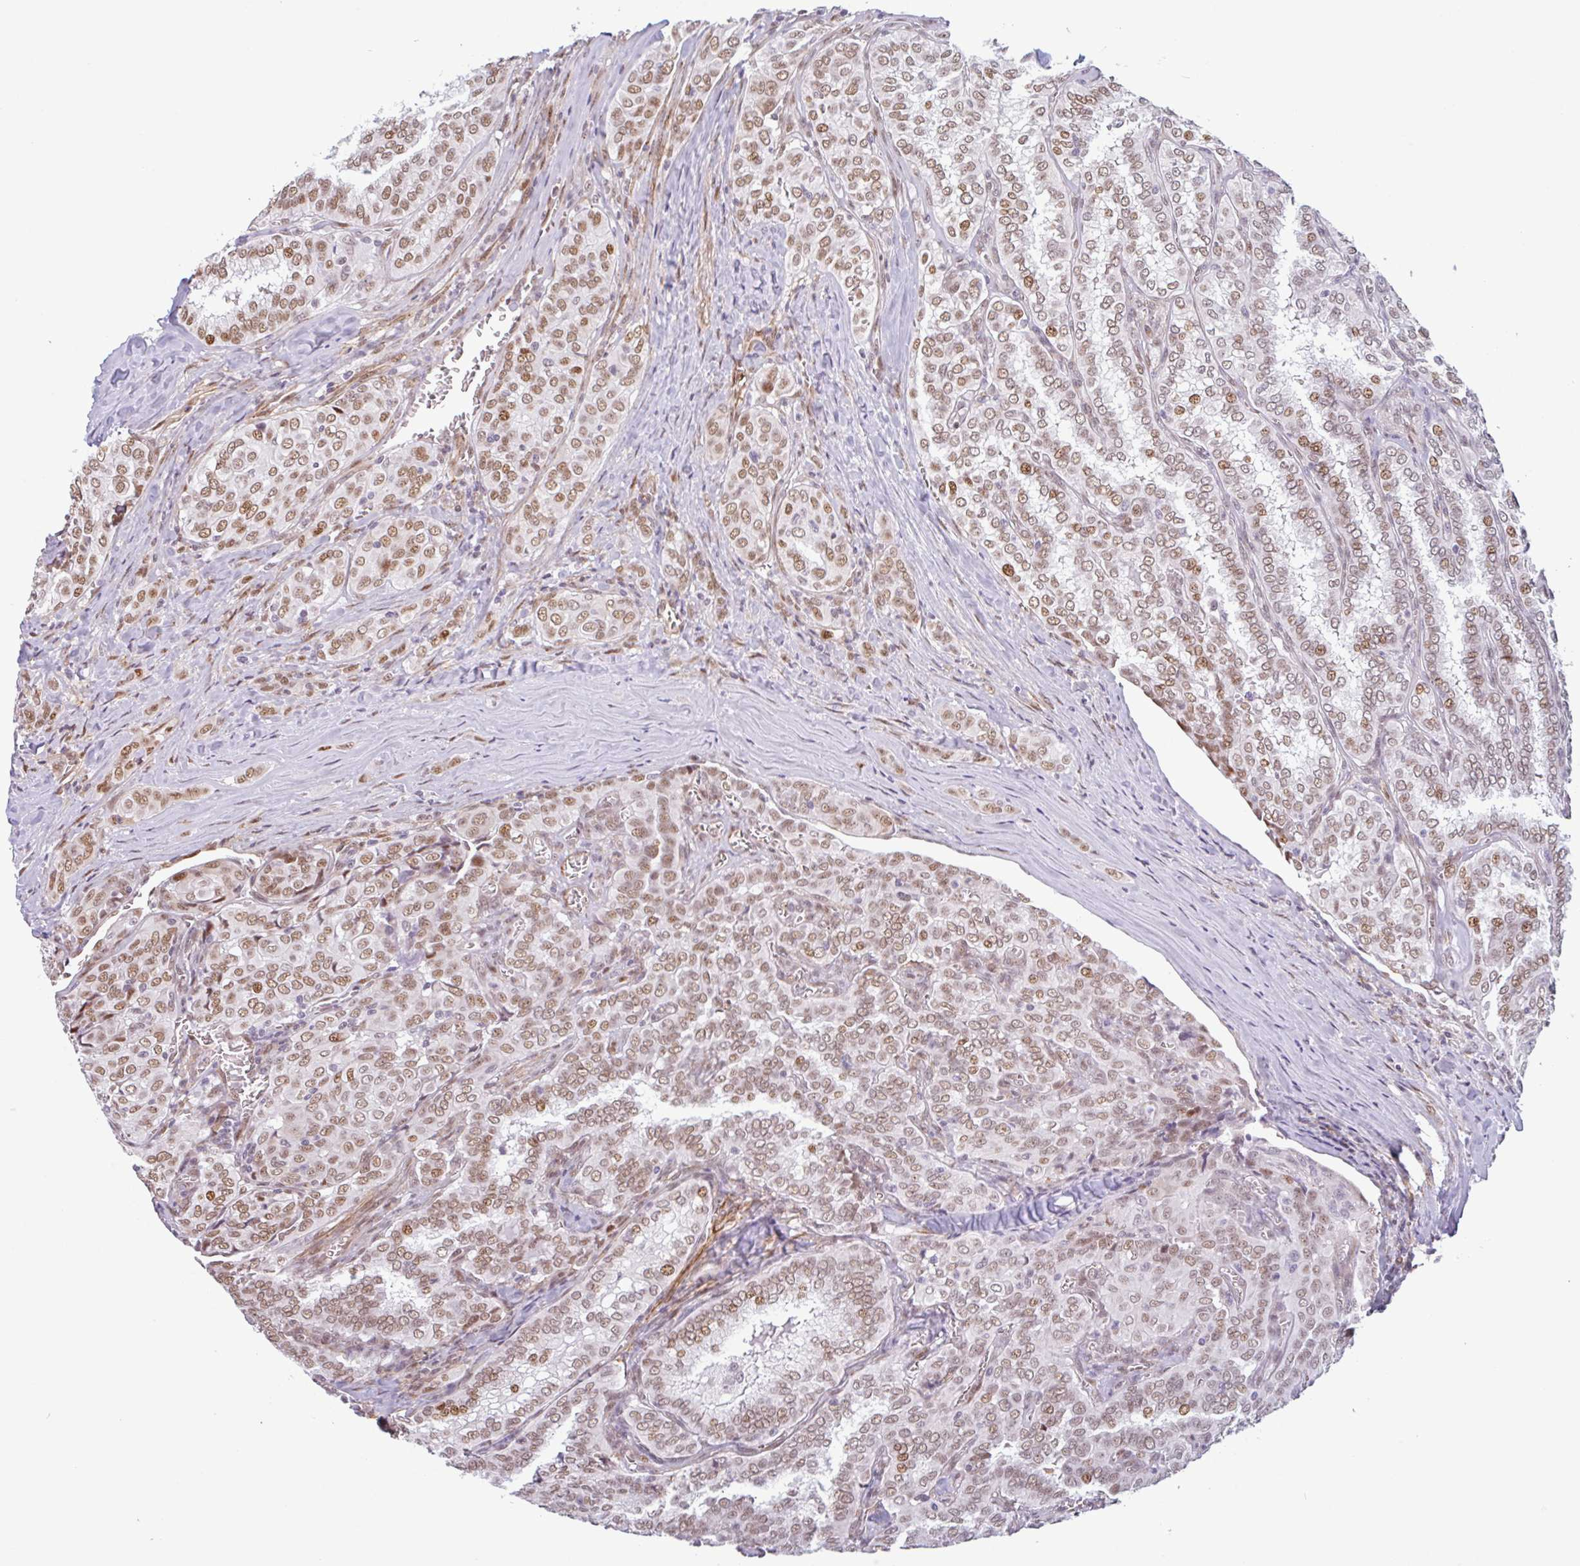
{"staining": {"intensity": "moderate", "quantity": ">75%", "location": "nuclear"}, "tissue": "thyroid cancer", "cell_type": "Tumor cells", "image_type": "cancer", "snomed": [{"axis": "morphology", "description": "Papillary adenocarcinoma, NOS"}, {"axis": "topography", "description": "Thyroid gland"}], "caption": "Immunohistochemistry (IHC) of human papillary adenocarcinoma (thyroid) reveals medium levels of moderate nuclear staining in approximately >75% of tumor cells.", "gene": "TMEM119", "patient": {"sex": "female", "age": 30}}